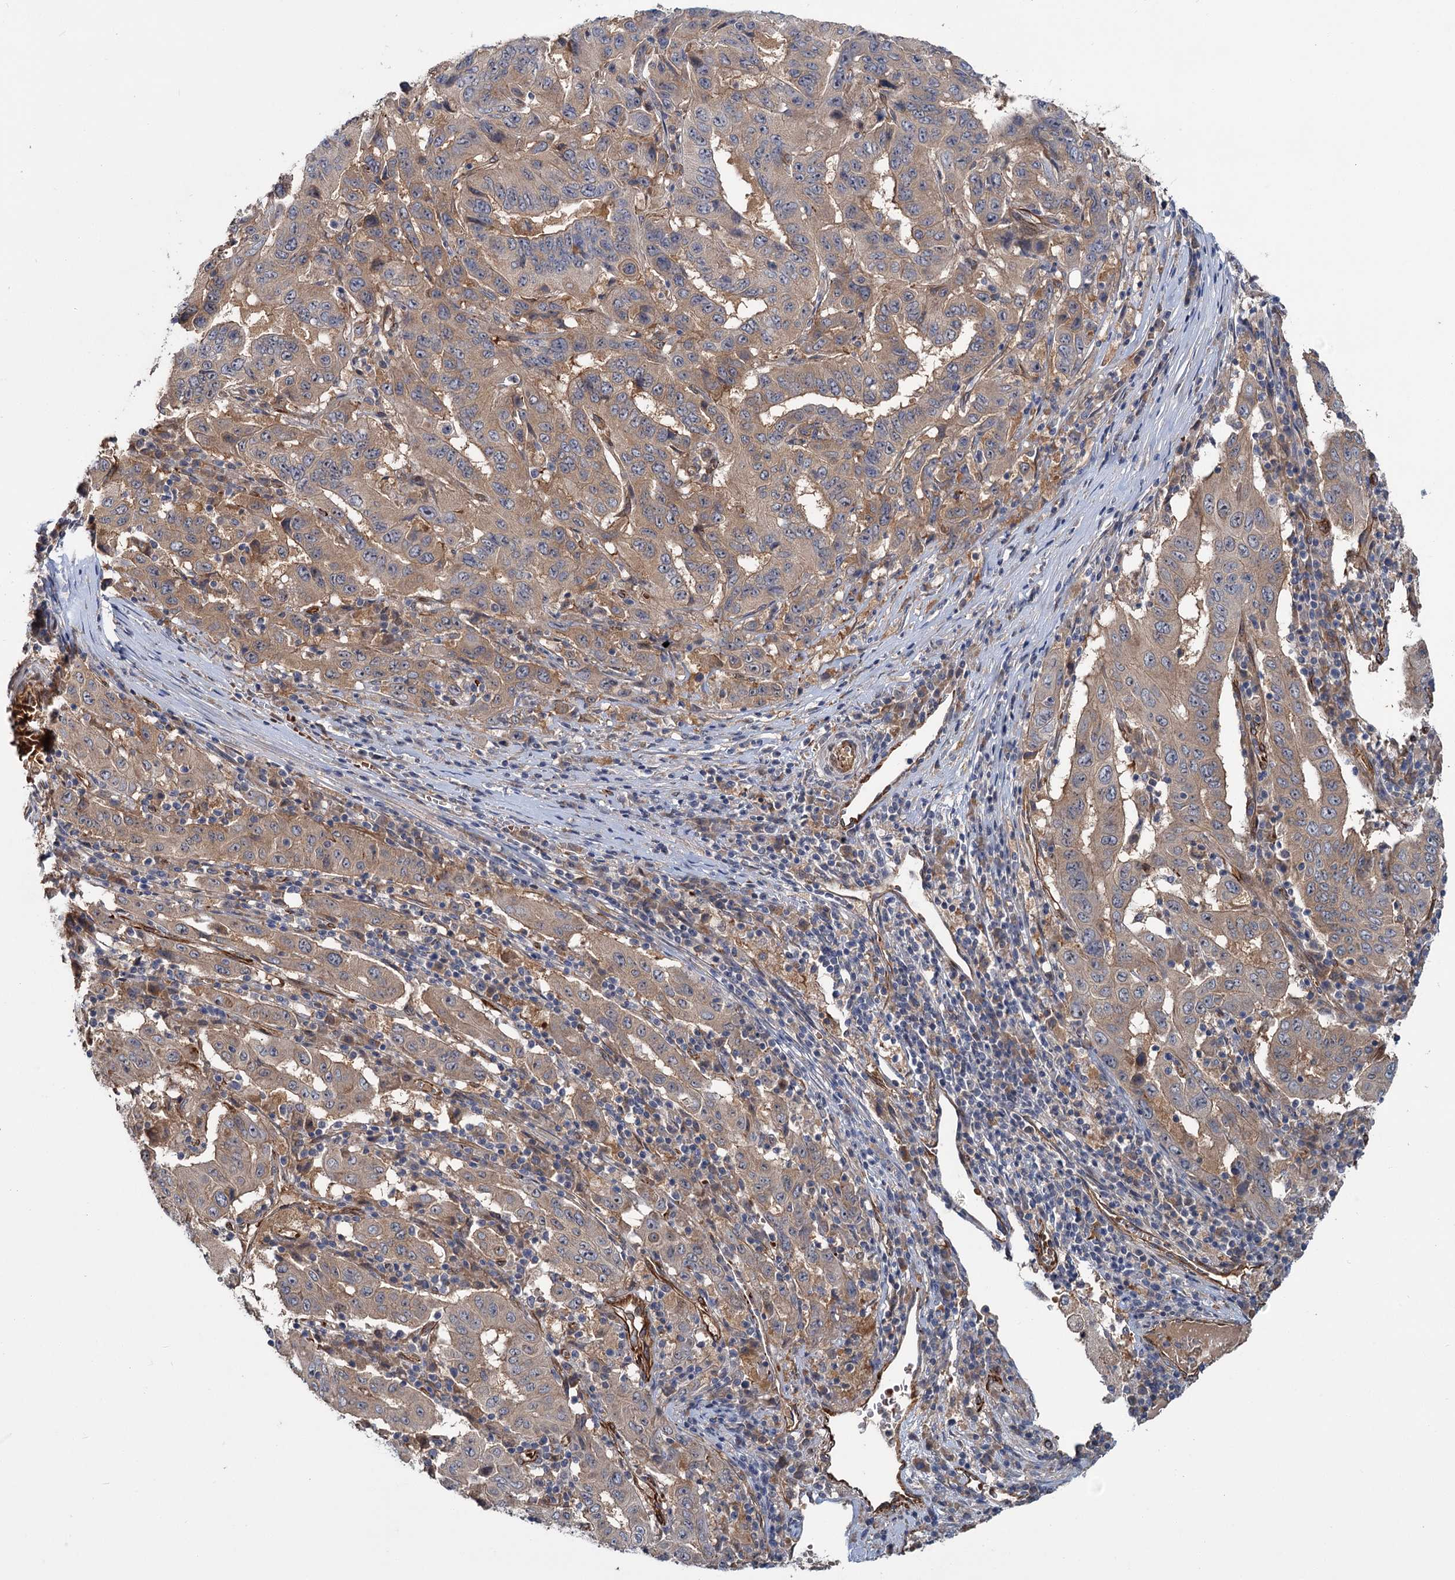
{"staining": {"intensity": "weak", "quantity": ">75%", "location": "cytoplasmic/membranous"}, "tissue": "pancreatic cancer", "cell_type": "Tumor cells", "image_type": "cancer", "snomed": [{"axis": "morphology", "description": "Adenocarcinoma, NOS"}, {"axis": "topography", "description": "Pancreas"}], "caption": "Tumor cells reveal low levels of weak cytoplasmic/membranous expression in about >75% of cells in human adenocarcinoma (pancreatic). The staining was performed using DAB (3,3'-diaminobenzidine), with brown indicating positive protein expression. Nuclei are stained blue with hematoxylin.", "gene": "PKN2", "patient": {"sex": "male", "age": 63}}